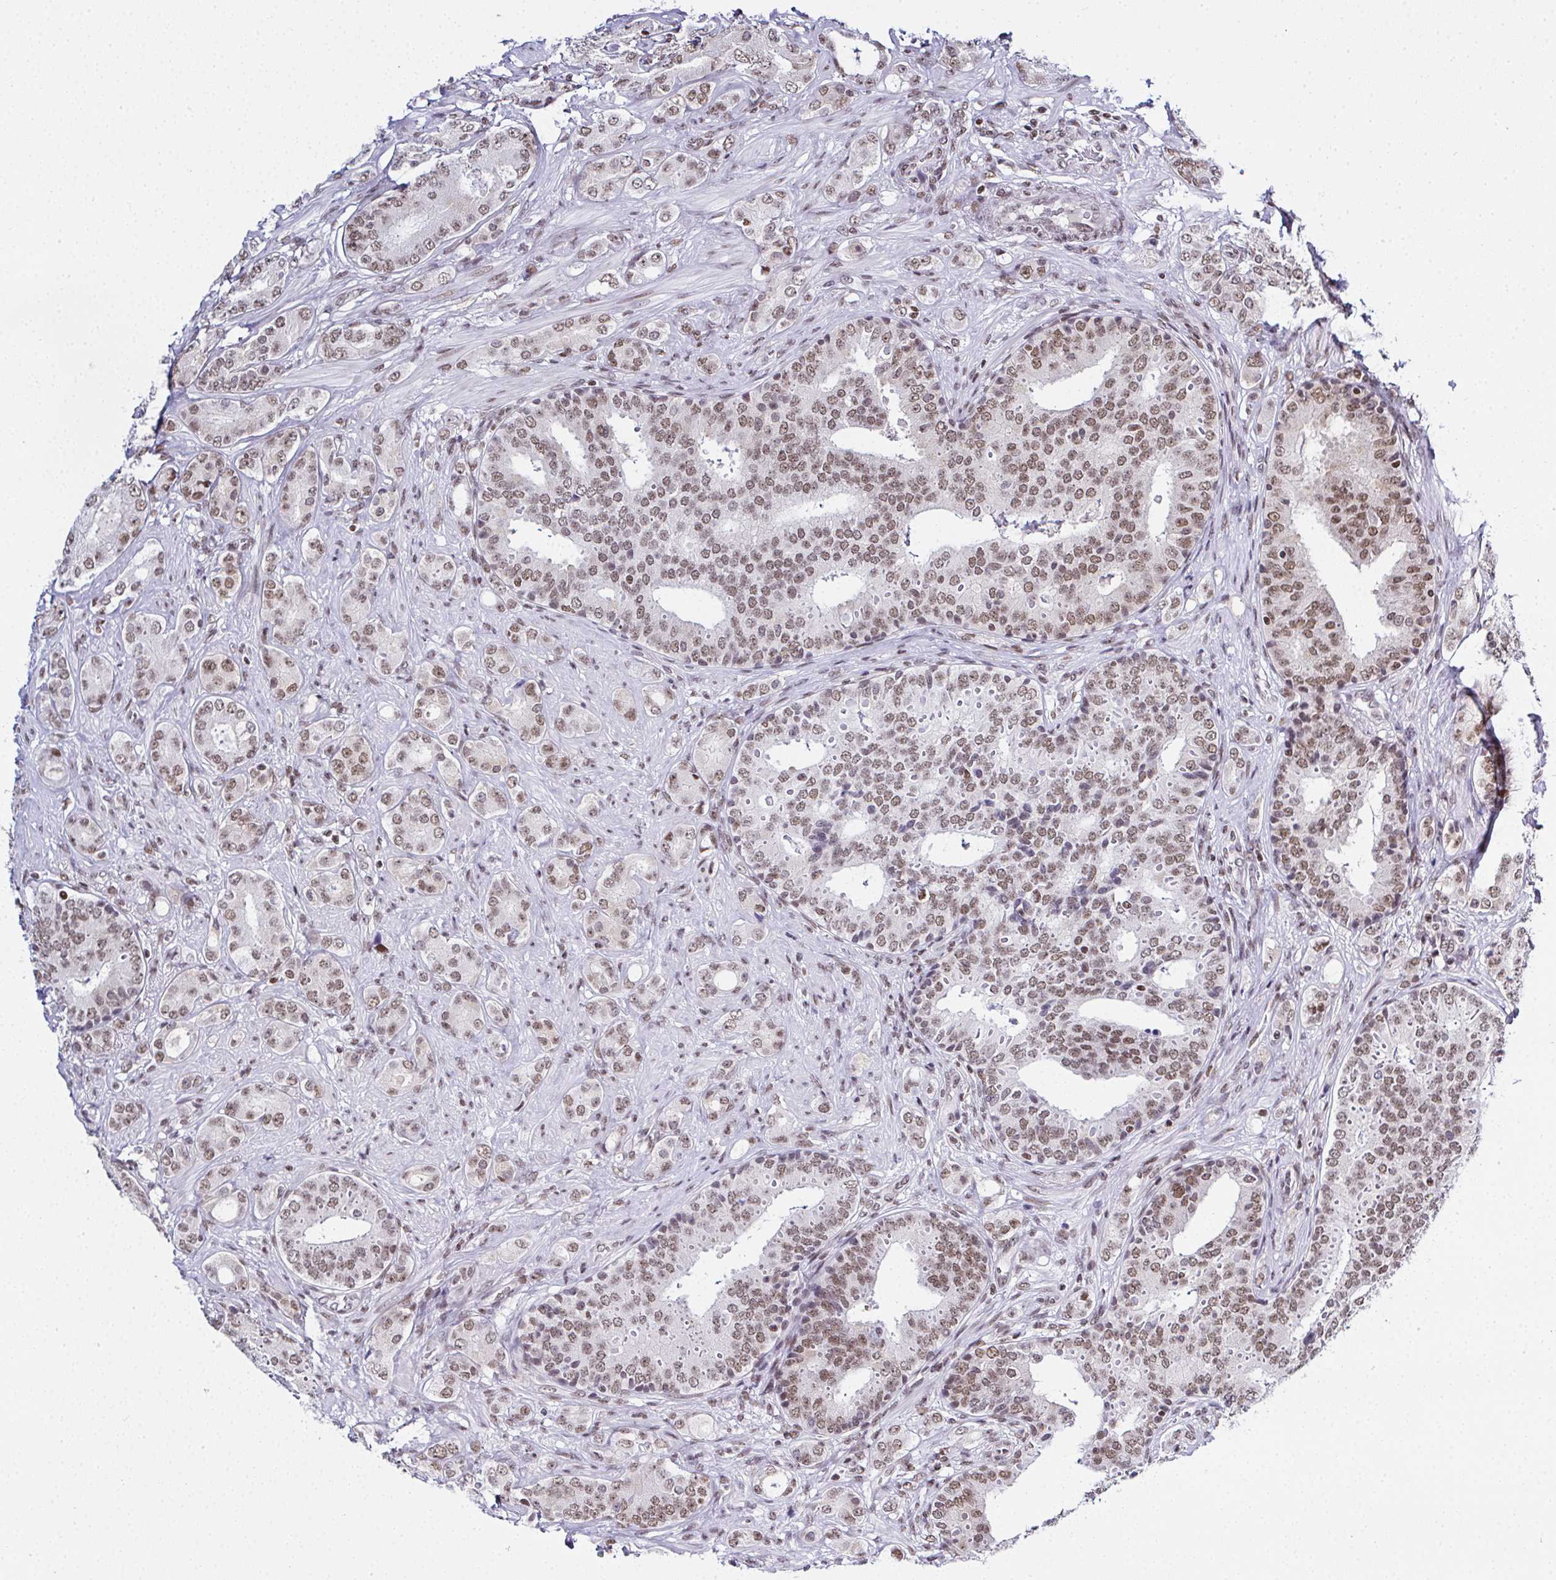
{"staining": {"intensity": "moderate", "quantity": ">75%", "location": "nuclear"}, "tissue": "prostate cancer", "cell_type": "Tumor cells", "image_type": "cancer", "snomed": [{"axis": "morphology", "description": "Adenocarcinoma, High grade"}, {"axis": "topography", "description": "Prostate"}], "caption": "This is a histology image of immunohistochemistry staining of adenocarcinoma (high-grade) (prostate), which shows moderate staining in the nuclear of tumor cells.", "gene": "DR1", "patient": {"sex": "male", "age": 62}}